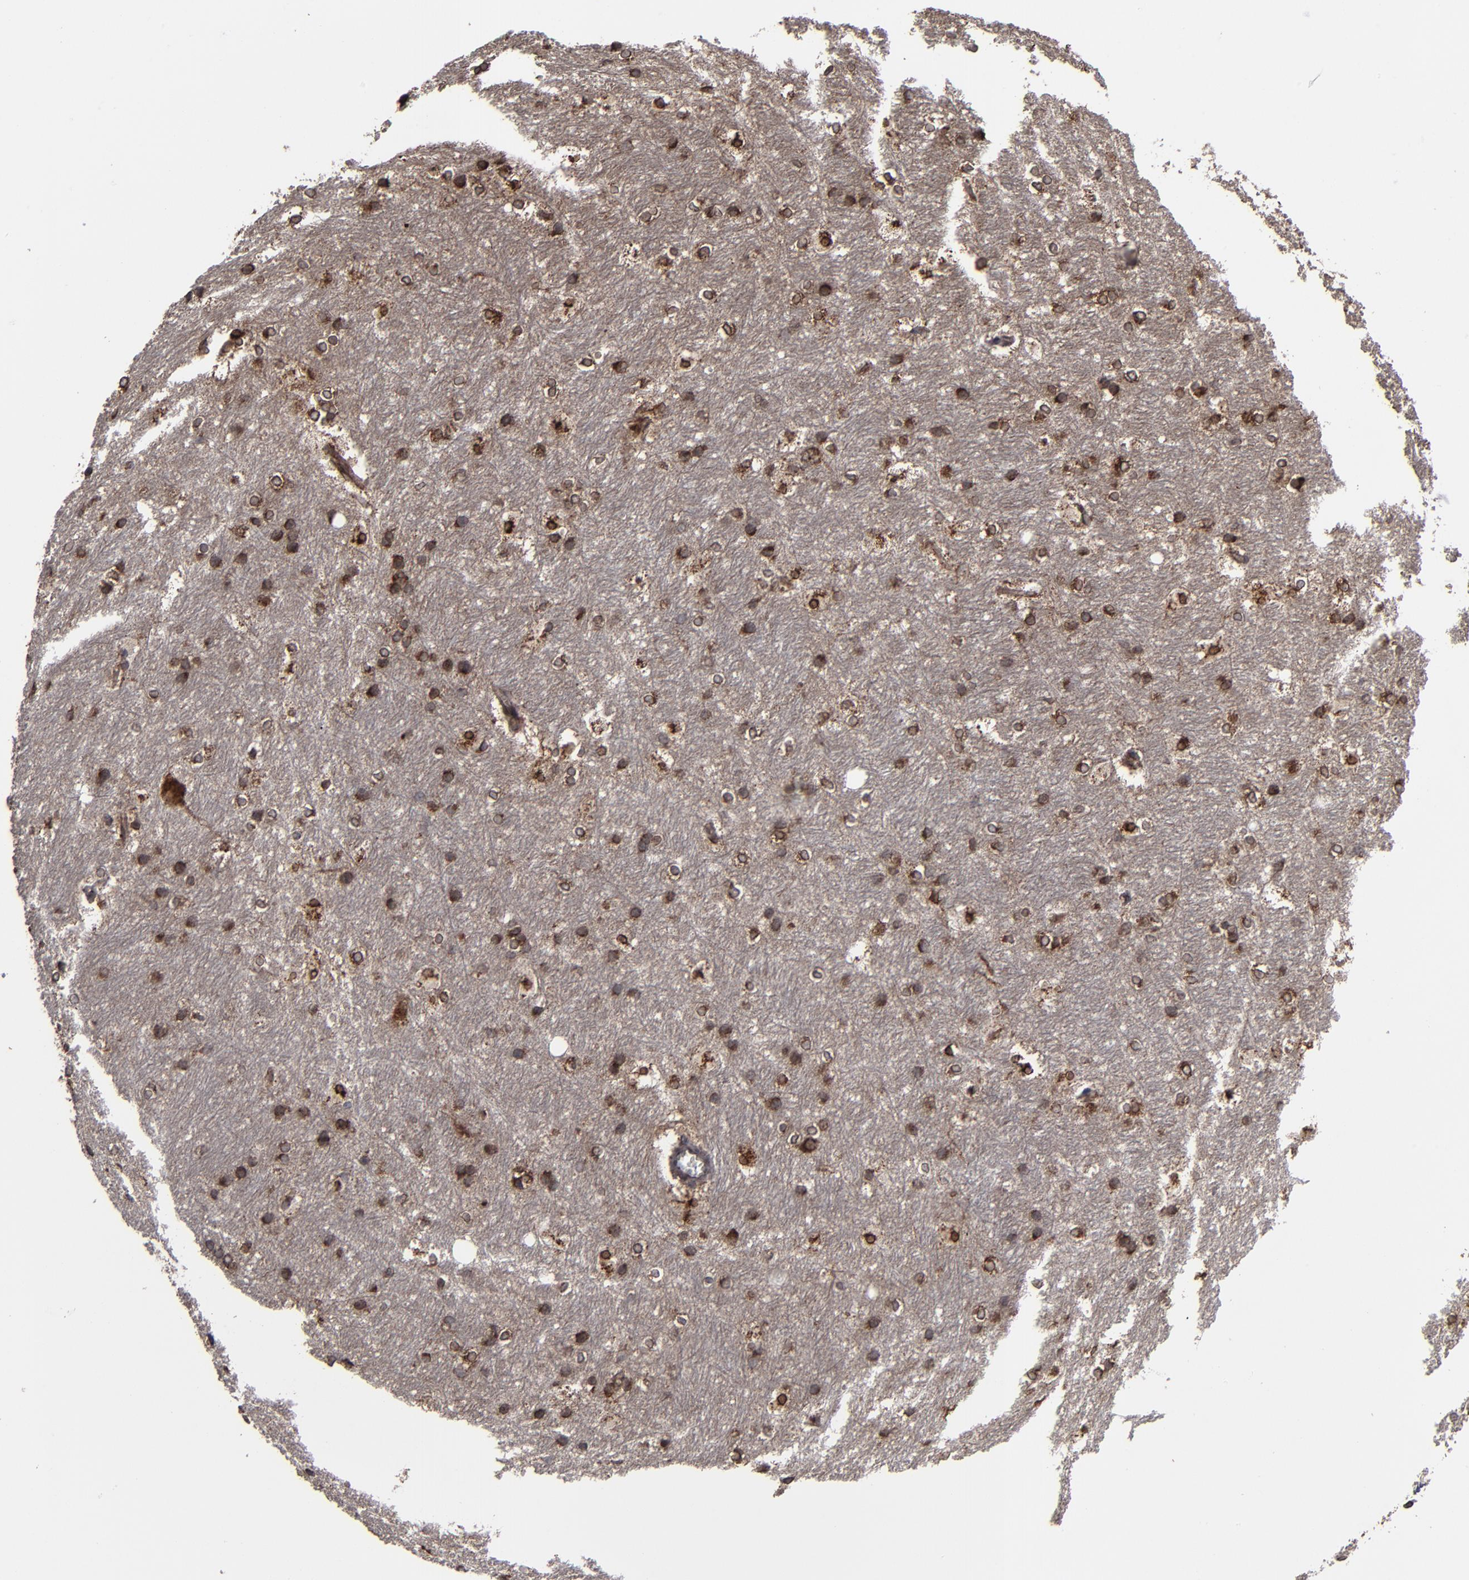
{"staining": {"intensity": "moderate", "quantity": "25%-75%", "location": "cytoplasmic/membranous"}, "tissue": "hippocampus", "cell_type": "Glial cells", "image_type": "normal", "snomed": [{"axis": "morphology", "description": "Normal tissue, NOS"}, {"axis": "topography", "description": "Hippocampus"}], "caption": "DAB immunohistochemical staining of benign human hippocampus demonstrates moderate cytoplasmic/membranous protein staining in about 25%-75% of glial cells. (Stains: DAB in brown, nuclei in blue, Microscopy: brightfield microscopy at high magnification).", "gene": "CNIH1", "patient": {"sex": "female", "age": 19}}